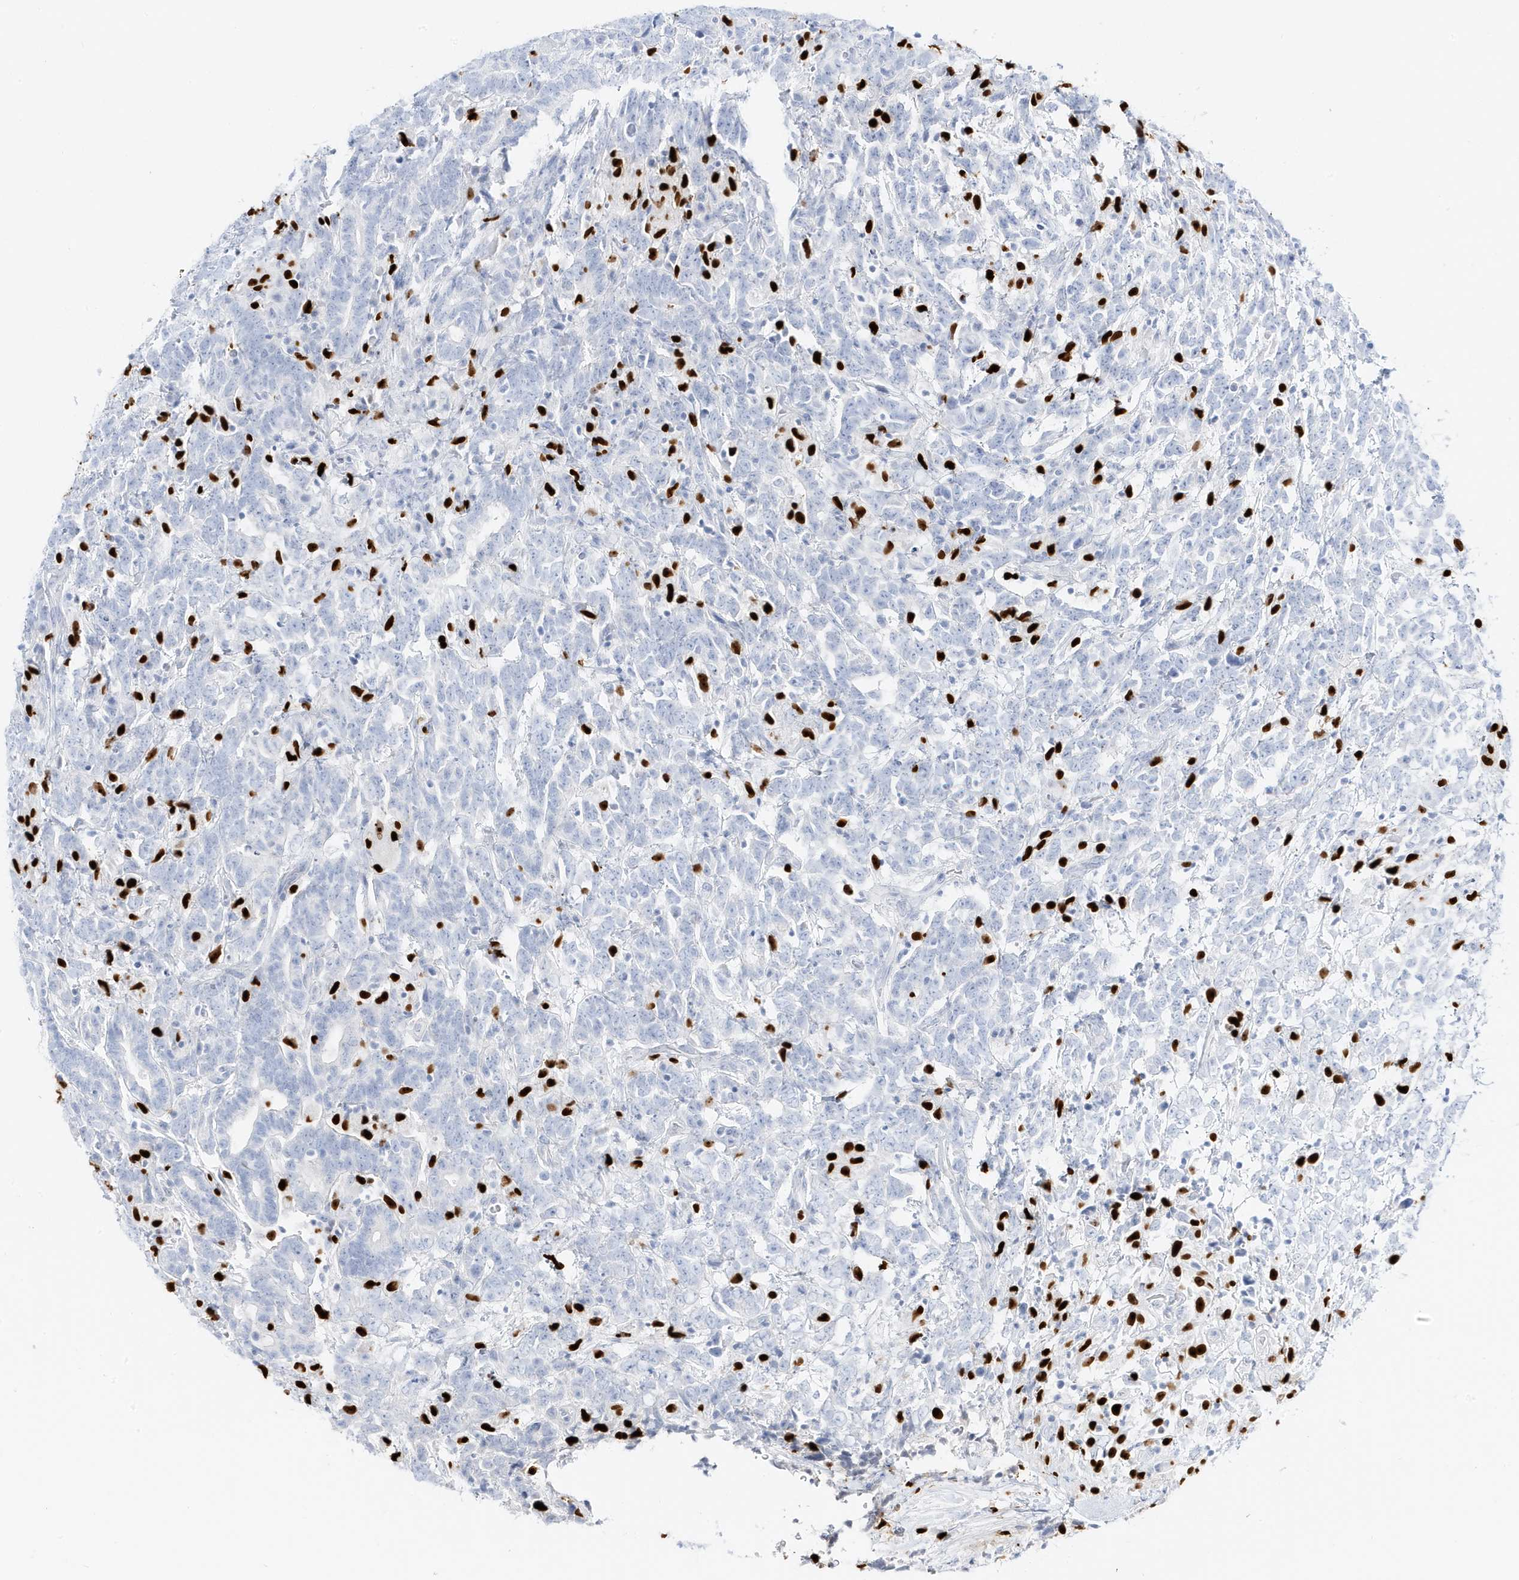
{"staining": {"intensity": "negative", "quantity": "none", "location": "none"}, "tissue": "testis cancer", "cell_type": "Tumor cells", "image_type": "cancer", "snomed": [{"axis": "morphology", "description": "Carcinoma, Embryonal, NOS"}, {"axis": "topography", "description": "Testis"}], "caption": "Testis embryonal carcinoma was stained to show a protein in brown. There is no significant expression in tumor cells.", "gene": "MNDA", "patient": {"sex": "male", "age": 26}}